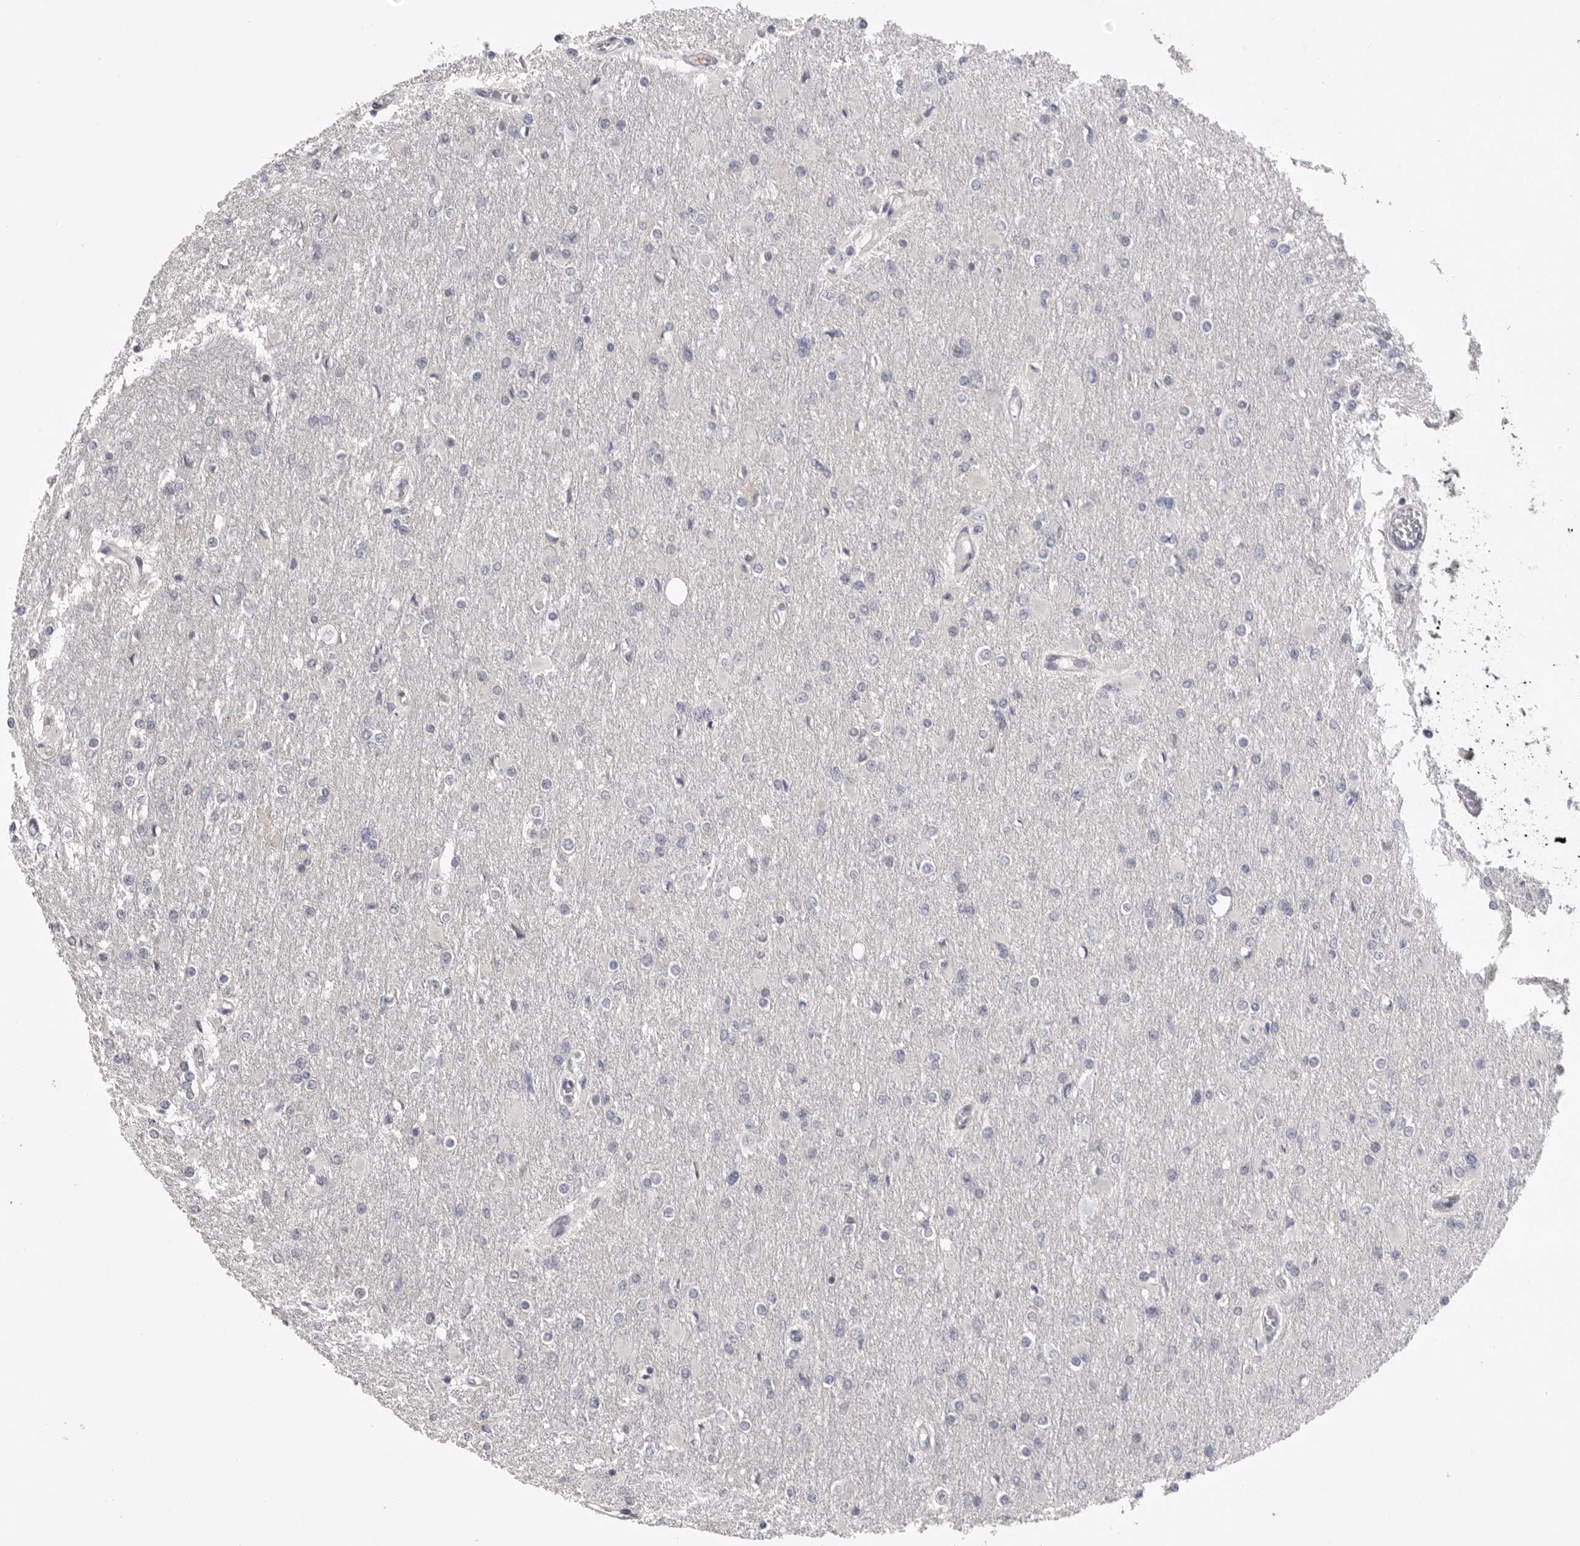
{"staining": {"intensity": "negative", "quantity": "none", "location": "none"}, "tissue": "glioma", "cell_type": "Tumor cells", "image_type": "cancer", "snomed": [{"axis": "morphology", "description": "Glioma, malignant, High grade"}, {"axis": "topography", "description": "Cerebral cortex"}], "caption": "Immunohistochemistry histopathology image of neoplastic tissue: glioma stained with DAB shows no significant protein expression in tumor cells.", "gene": "FBXO43", "patient": {"sex": "female", "age": 36}}